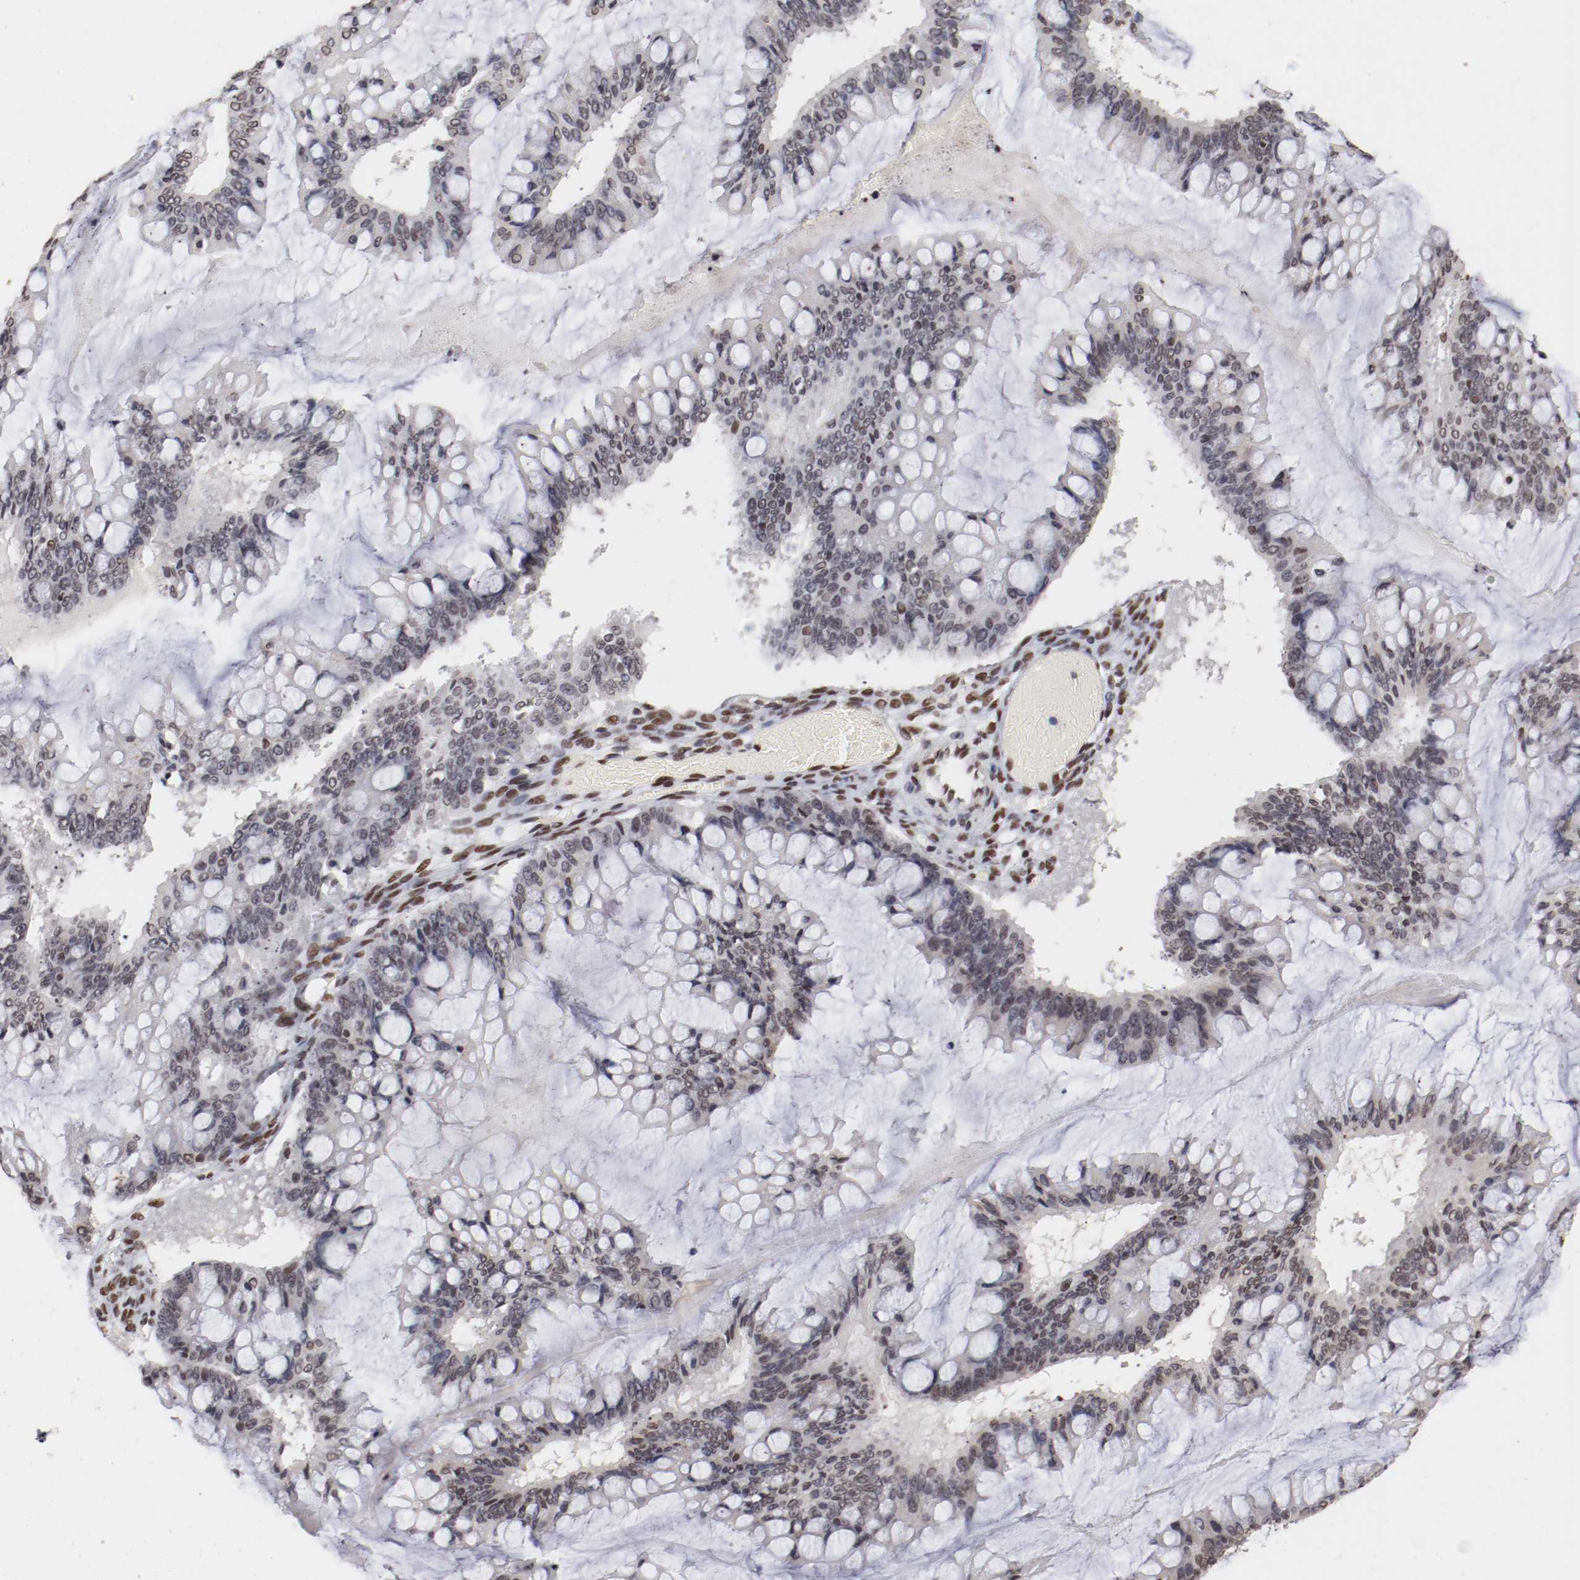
{"staining": {"intensity": "weak", "quantity": "25%-75%", "location": "nuclear"}, "tissue": "ovarian cancer", "cell_type": "Tumor cells", "image_type": "cancer", "snomed": [{"axis": "morphology", "description": "Cystadenocarcinoma, mucinous, NOS"}, {"axis": "topography", "description": "Ovary"}], "caption": "Brown immunohistochemical staining in ovarian cancer shows weak nuclear expression in approximately 25%-75% of tumor cells.", "gene": "TP53BP1", "patient": {"sex": "female", "age": 73}}